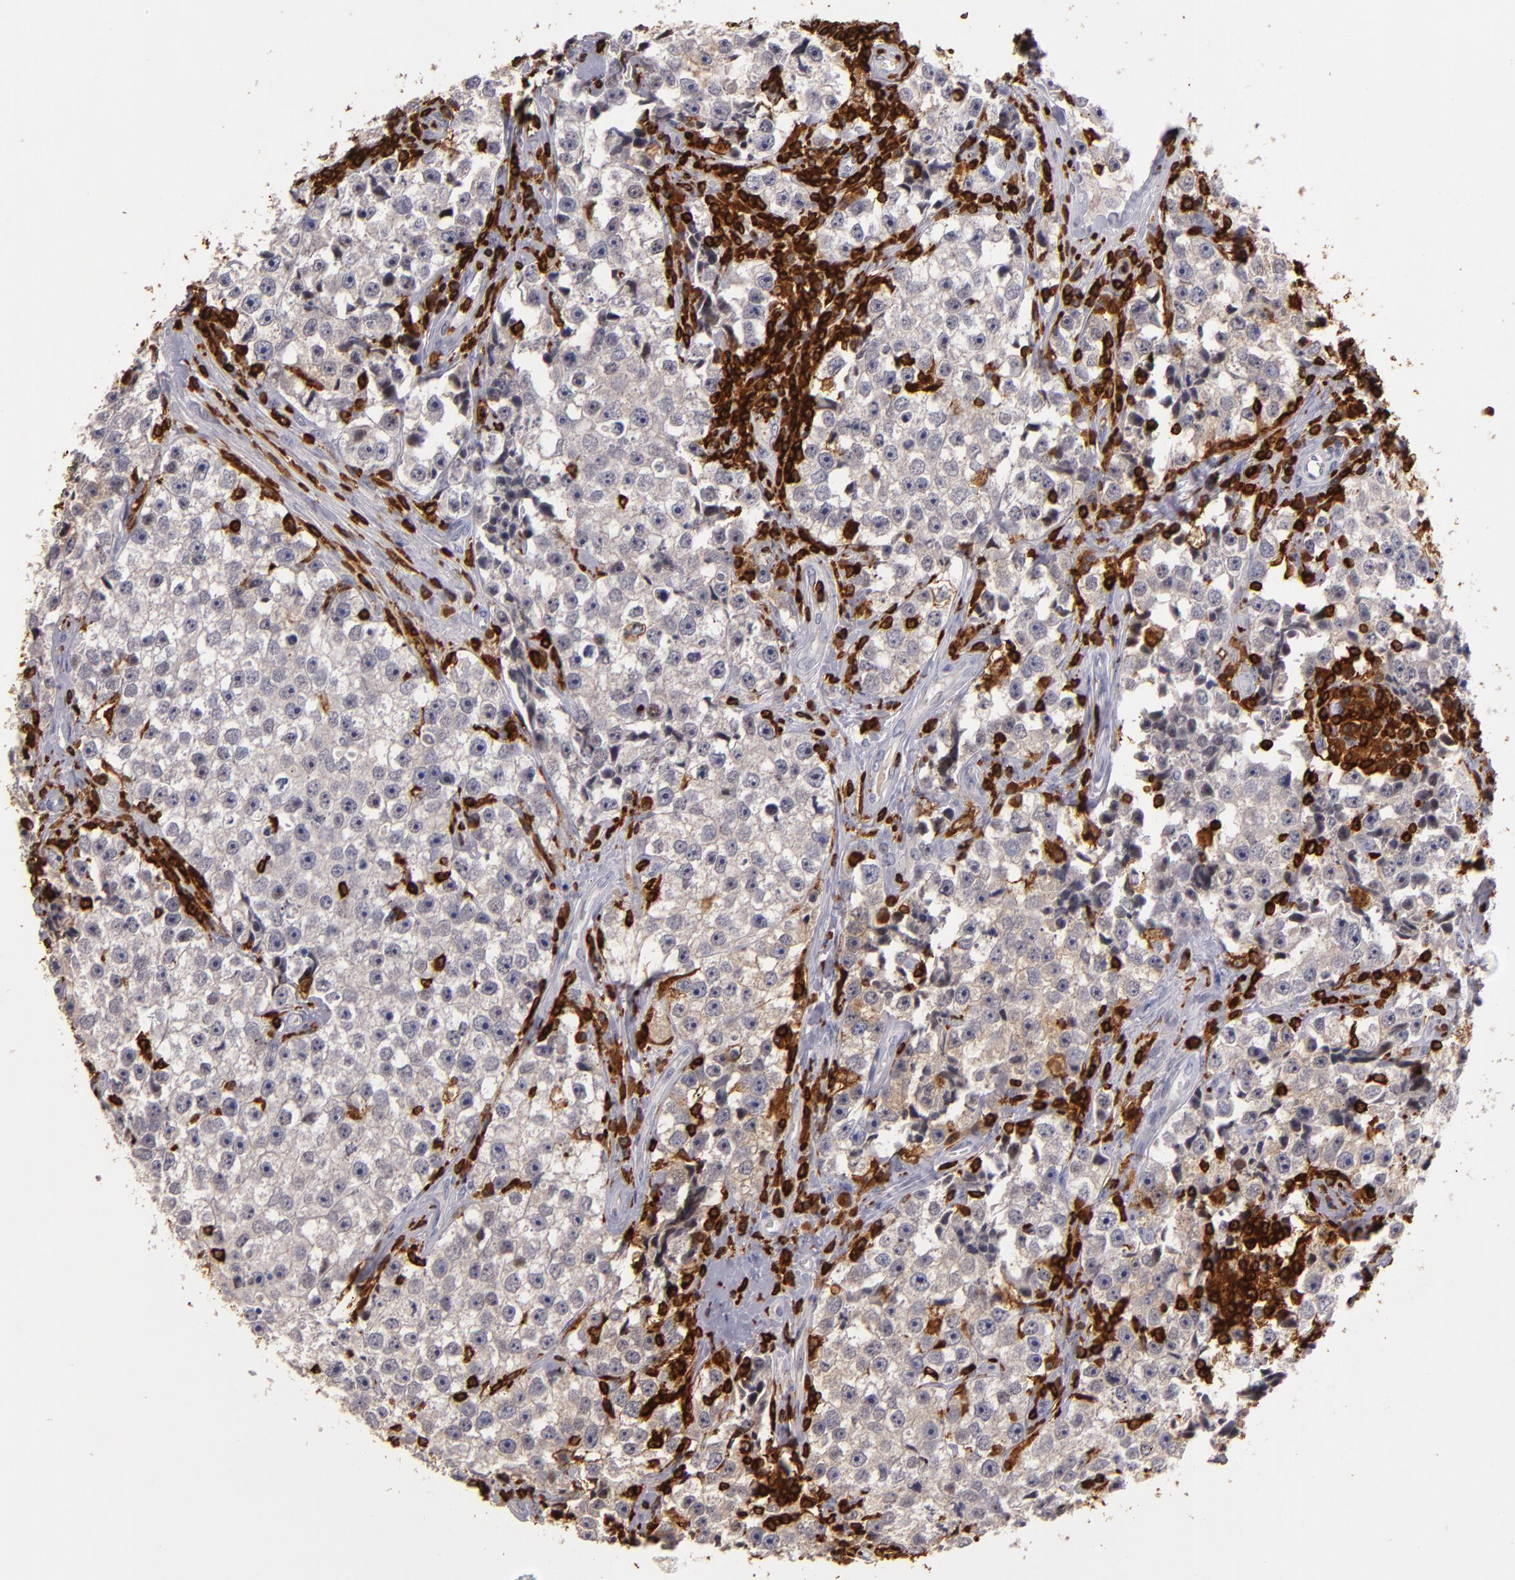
{"staining": {"intensity": "weak", "quantity": "25%-75%", "location": "cytoplasmic/membranous"}, "tissue": "testis cancer", "cell_type": "Tumor cells", "image_type": "cancer", "snomed": [{"axis": "morphology", "description": "Seminoma, NOS"}, {"axis": "topography", "description": "Testis"}], "caption": "Human testis seminoma stained with a brown dye shows weak cytoplasmic/membranous positive expression in about 25%-75% of tumor cells.", "gene": "WAS", "patient": {"sex": "male", "age": 32}}